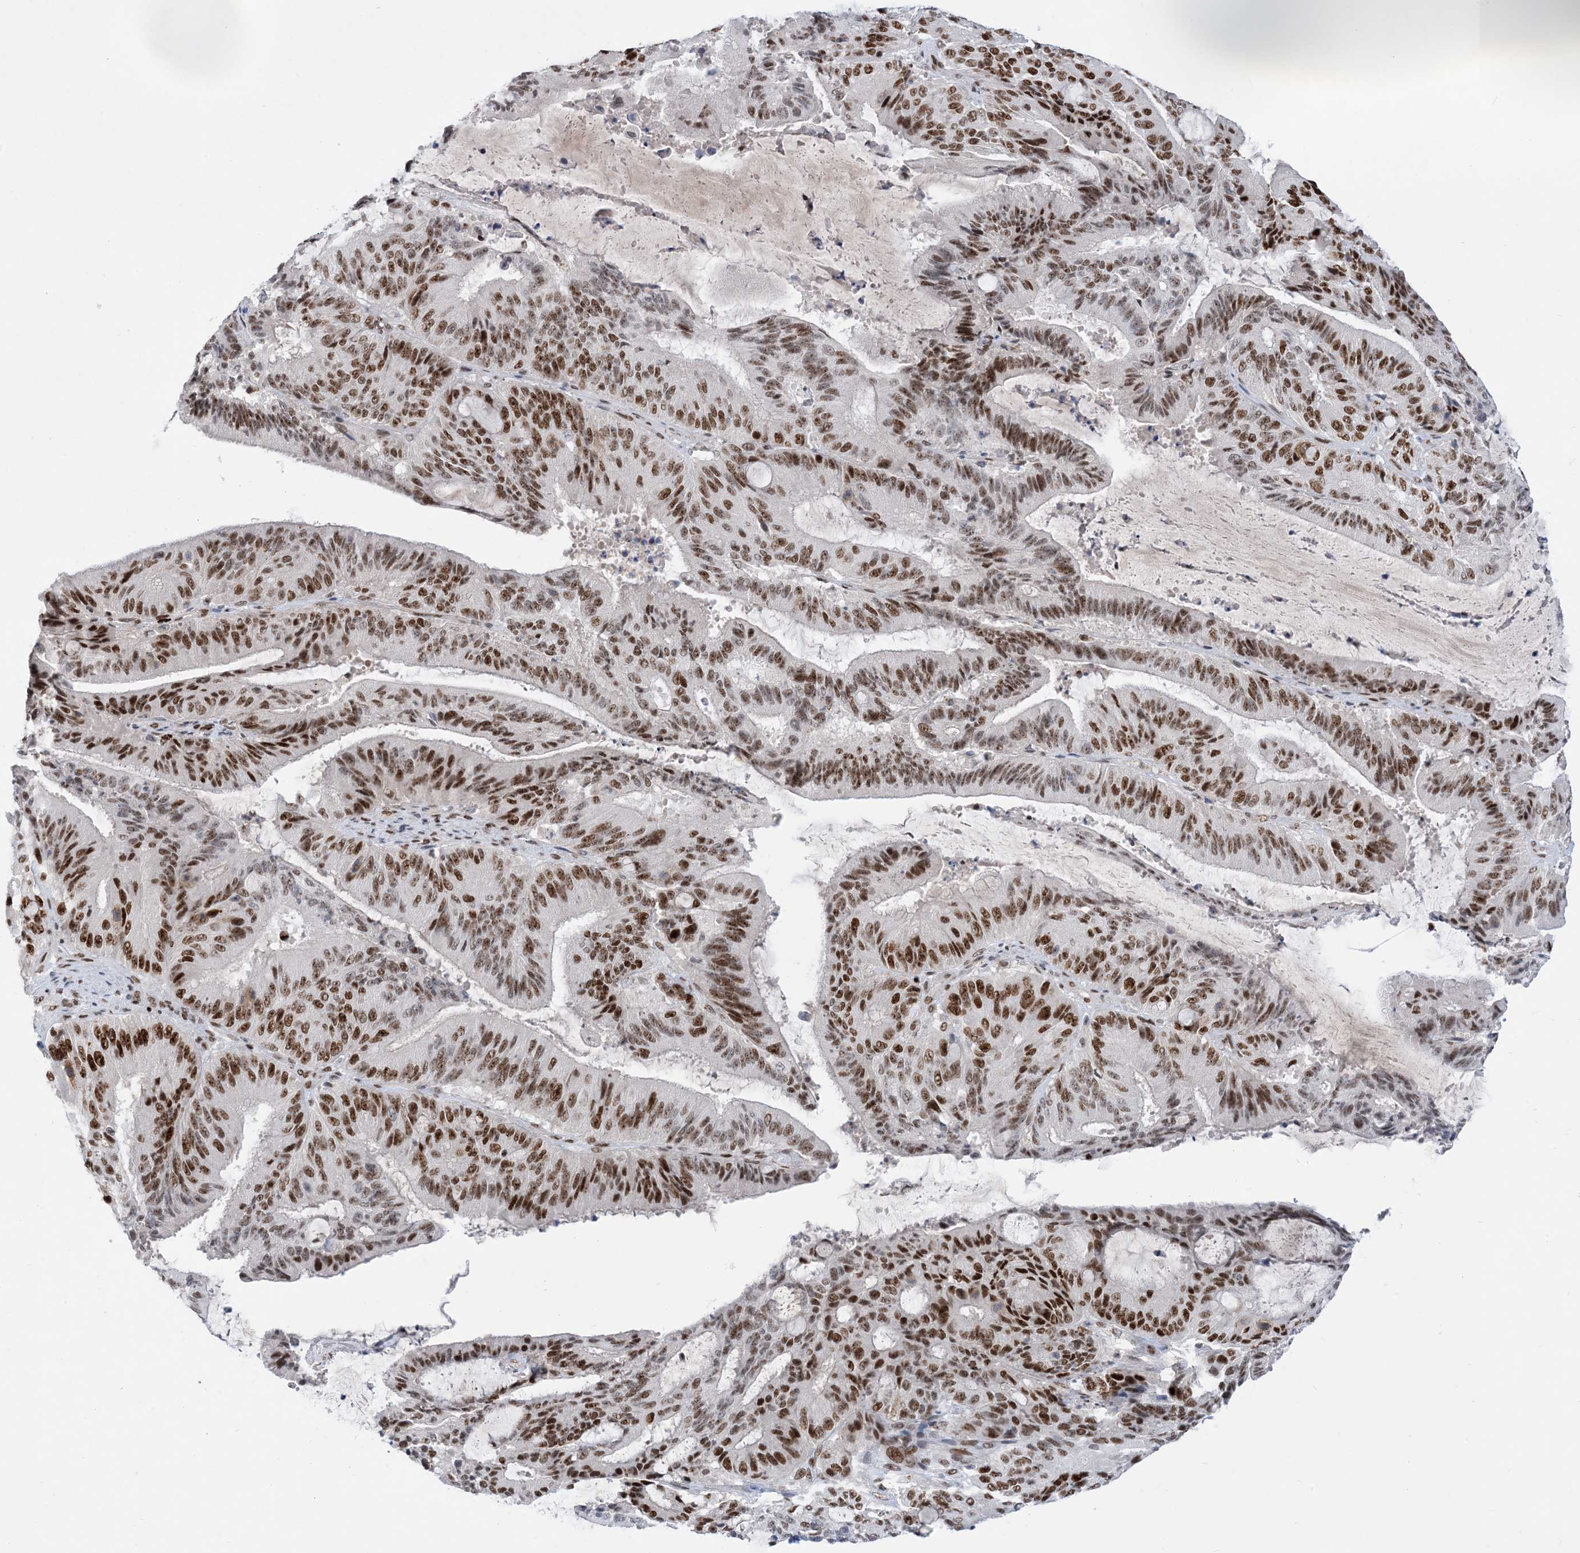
{"staining": {"intensity": "moderate", "quantity": ">75%", "location": "nuclear"}, "tissue": "liver cancer", "cell_type": "Tumor cells", "image_type": "cancer", "snomed": [{"axis": "morphology", "description": "Normal tissue, NOS"}, {"axis": "morphology", "description": "Cholangiocarcinoma"}, {"axis": "topography", "description": "Liver"}, {"axis": "topography", "description": "Peripheral nerve tissue"}], "caption": "A micrograph showing moderate nuclear positivity in approximately >75% of tumor cells in liver cholangiocarcinoma, as visualized by brown immunohistochemical staining.", "gene": "TSPYL1", "patient": {"sex": "female", "age": 73}}